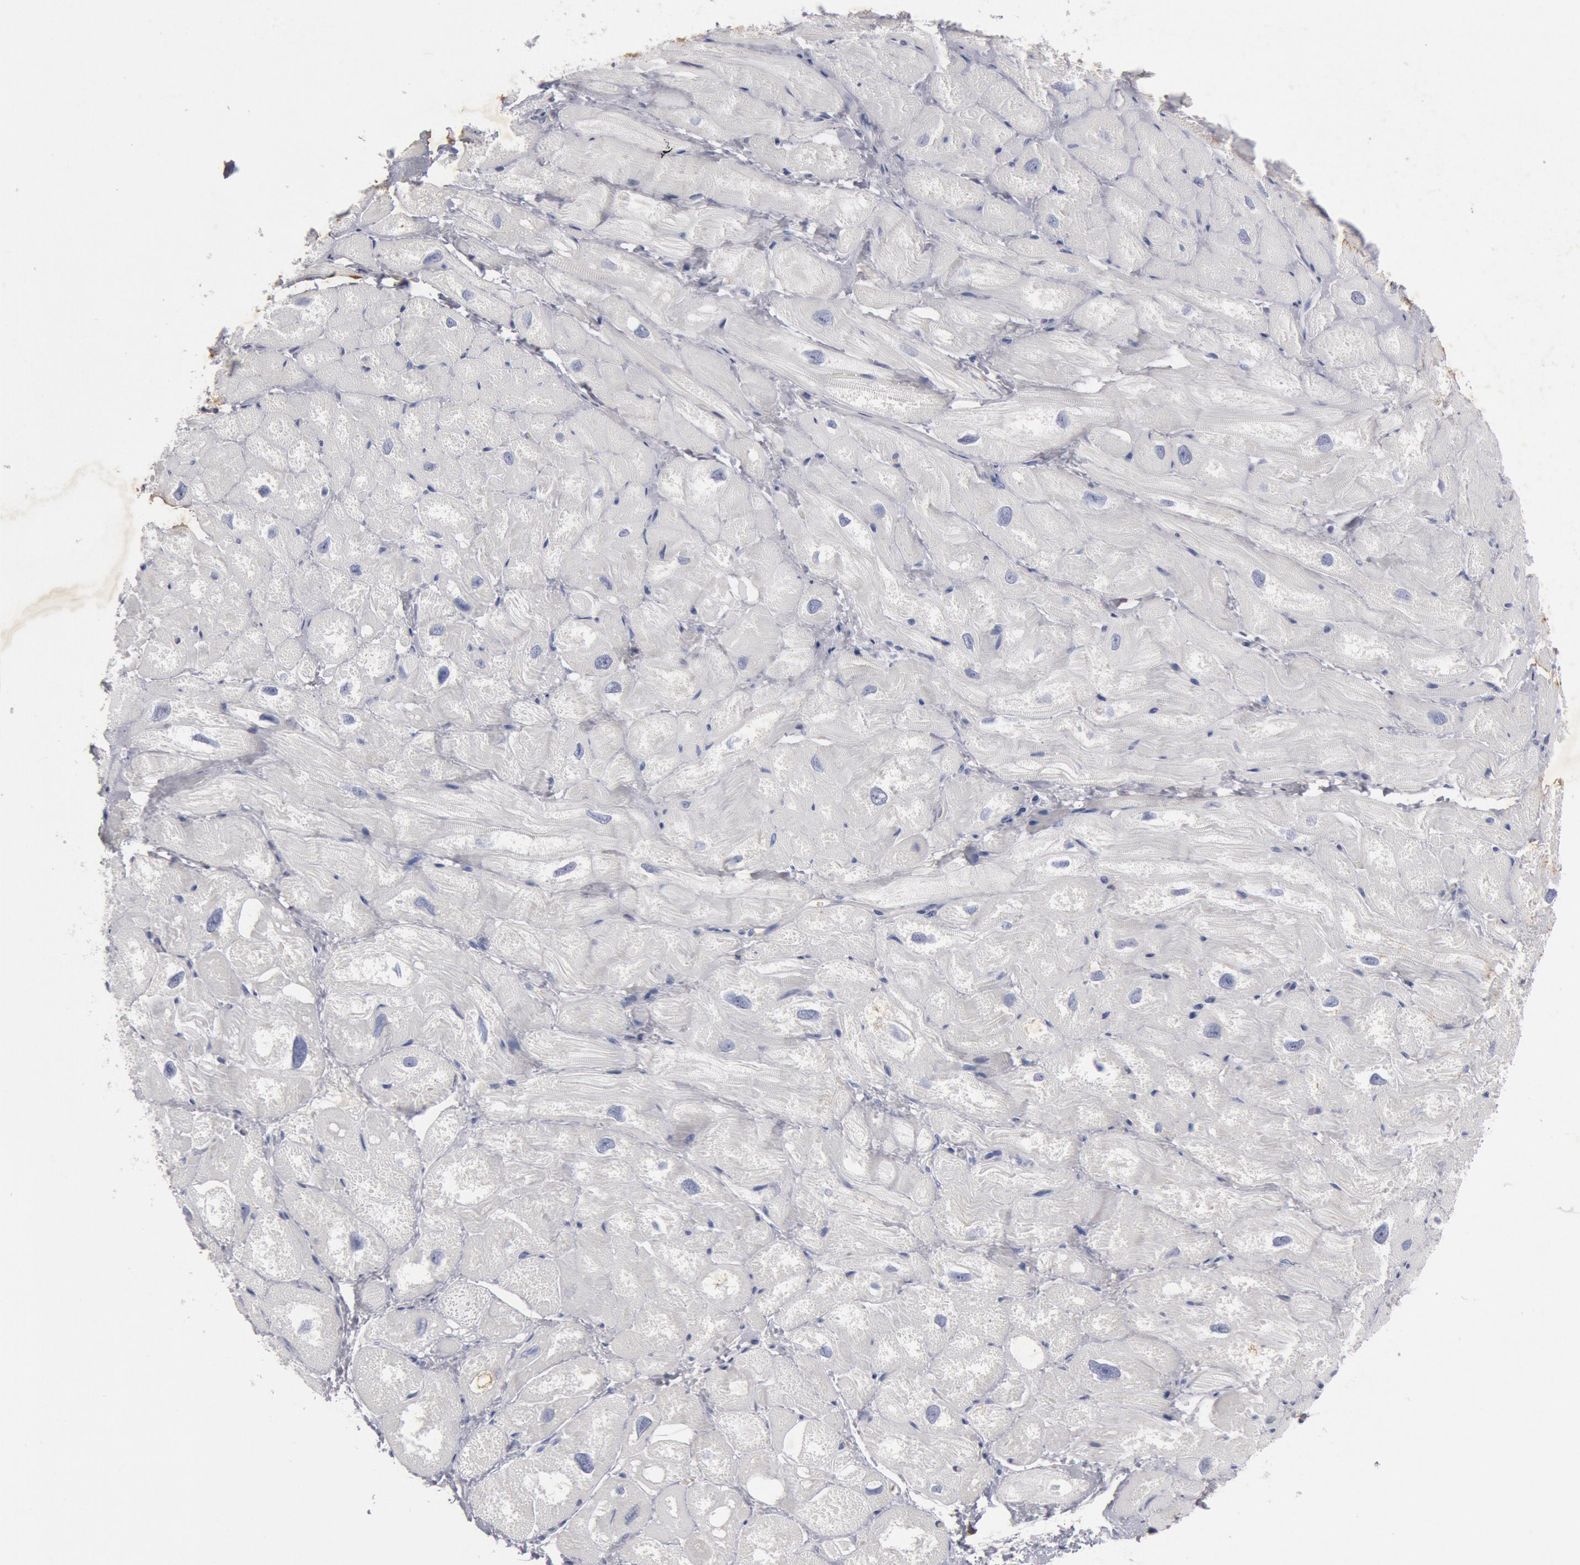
{"staining": {"intensity": "negative", "quantity": "none", "location": "none"}, "tissue": "heart muscle", "cell_type": "Cardiomyocytes", "image_type": "normal", "snomed": [{"axis": "morphology", "description": "Normal tissue, NOS"}, {"axis": "topography", "description": "Heart"}], "caption": "This is a photomicrograph of immunohistochemistry staining of unremarkable heart muscle, which shows no expression in cardiomyocytes. (Stains: DAB immunohistochemistry (IHC) with hematoxylin counter stain, Microscopy: brightfield microscopy at high magnification).", "gene": "FOXA2", "patient": {"sex": "male", "age": 49}}